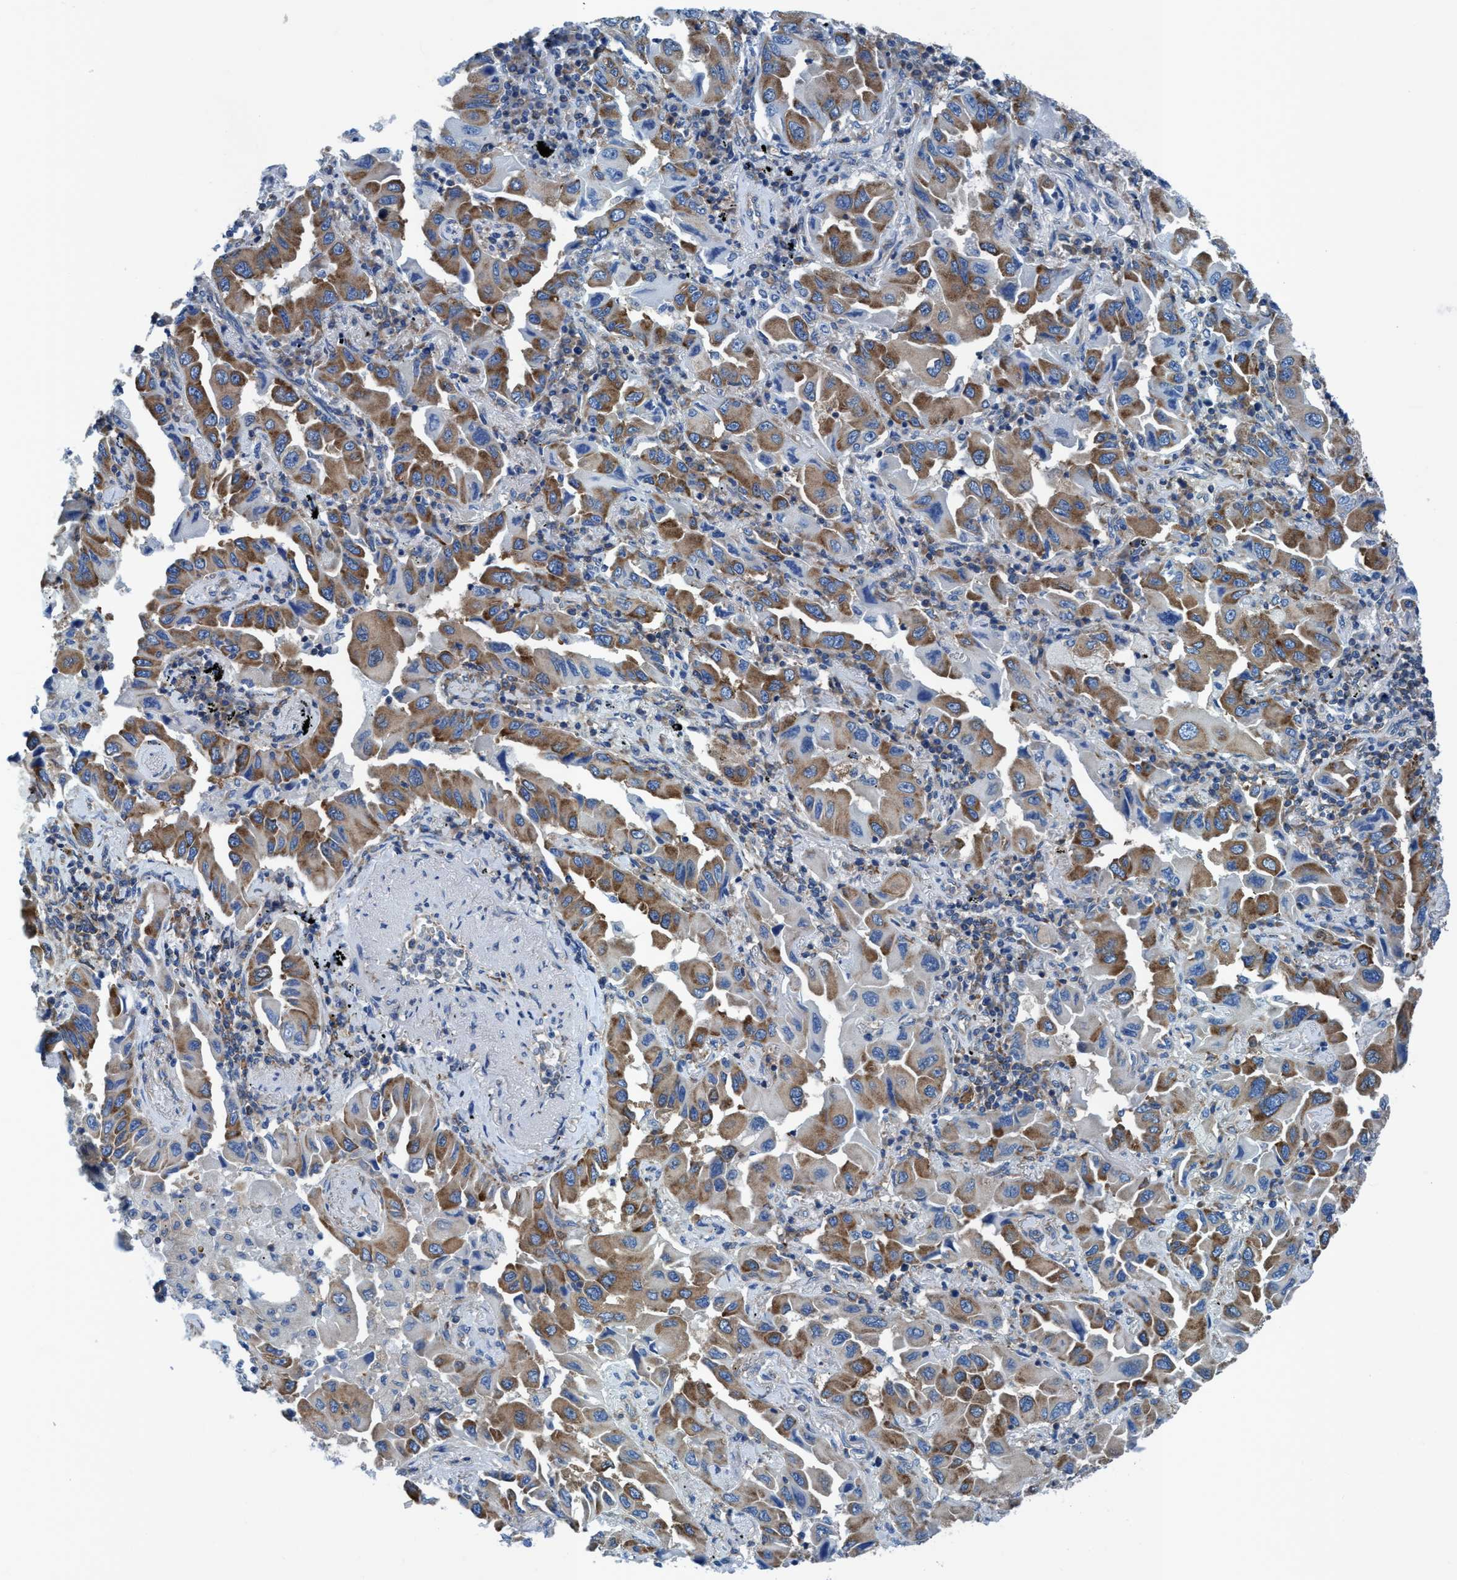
{"staining": {"intensity": "moderate", "quantity": ">75%", "location": "cytoplasmic/membranous"}, "tissue": "lung cancer", "cell_type": "Tumor cells", "image_type": "cancer", "snomed": [{"axis": "morphology", "description": "Adenocarcinoma, NOS"}, {"axis": "topography", "description": "Lung"}], "caption": "Immunohistochemical staining of human lung adenocarcinoma demonstrates medium levels of moderate cytoplasmic/membranous protein positivity in approximately >75% of tumor cells.", "gene": "NMT1", "patient": {"sex": "female", "age": 65}}